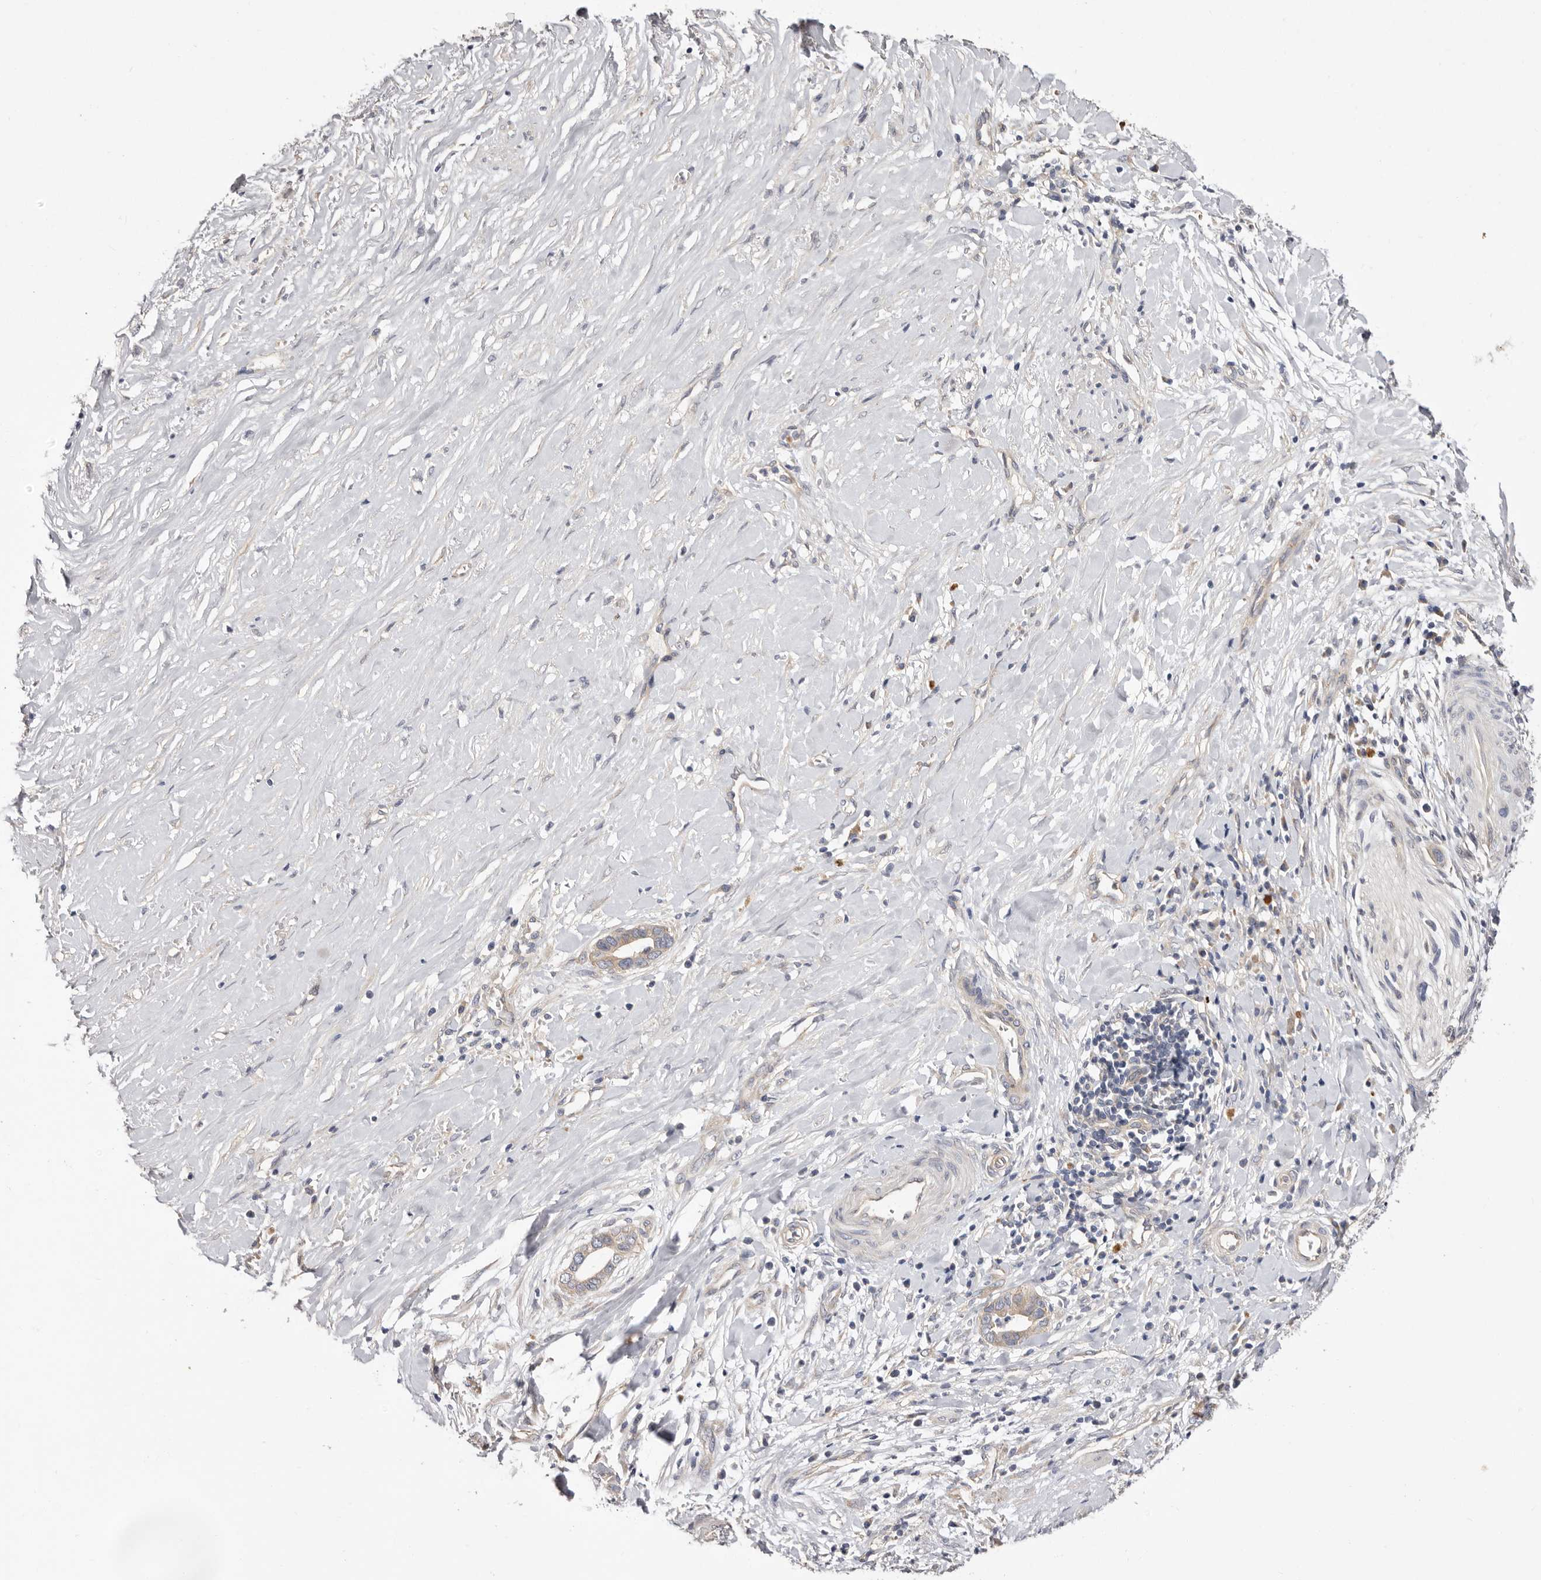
{"staining": {"intensity": "negative", "quantity": "none", "location": "none"}, "tissue": "liver cancer", "cell_type": "Tumor cells", "image_type": "cancer", "snomed": [{"axis": "morphology", "description": "Cholangiocarcinoma"}, {"axis": "topography", "description": "Liver"}], "caption": "Tumor cells are negative for brown protein staining in liver cancer. (IHC, brightfield microscopy, high magnification).", "gene": "FAM167B", "patient": {"sex": "female", "age": 79}}